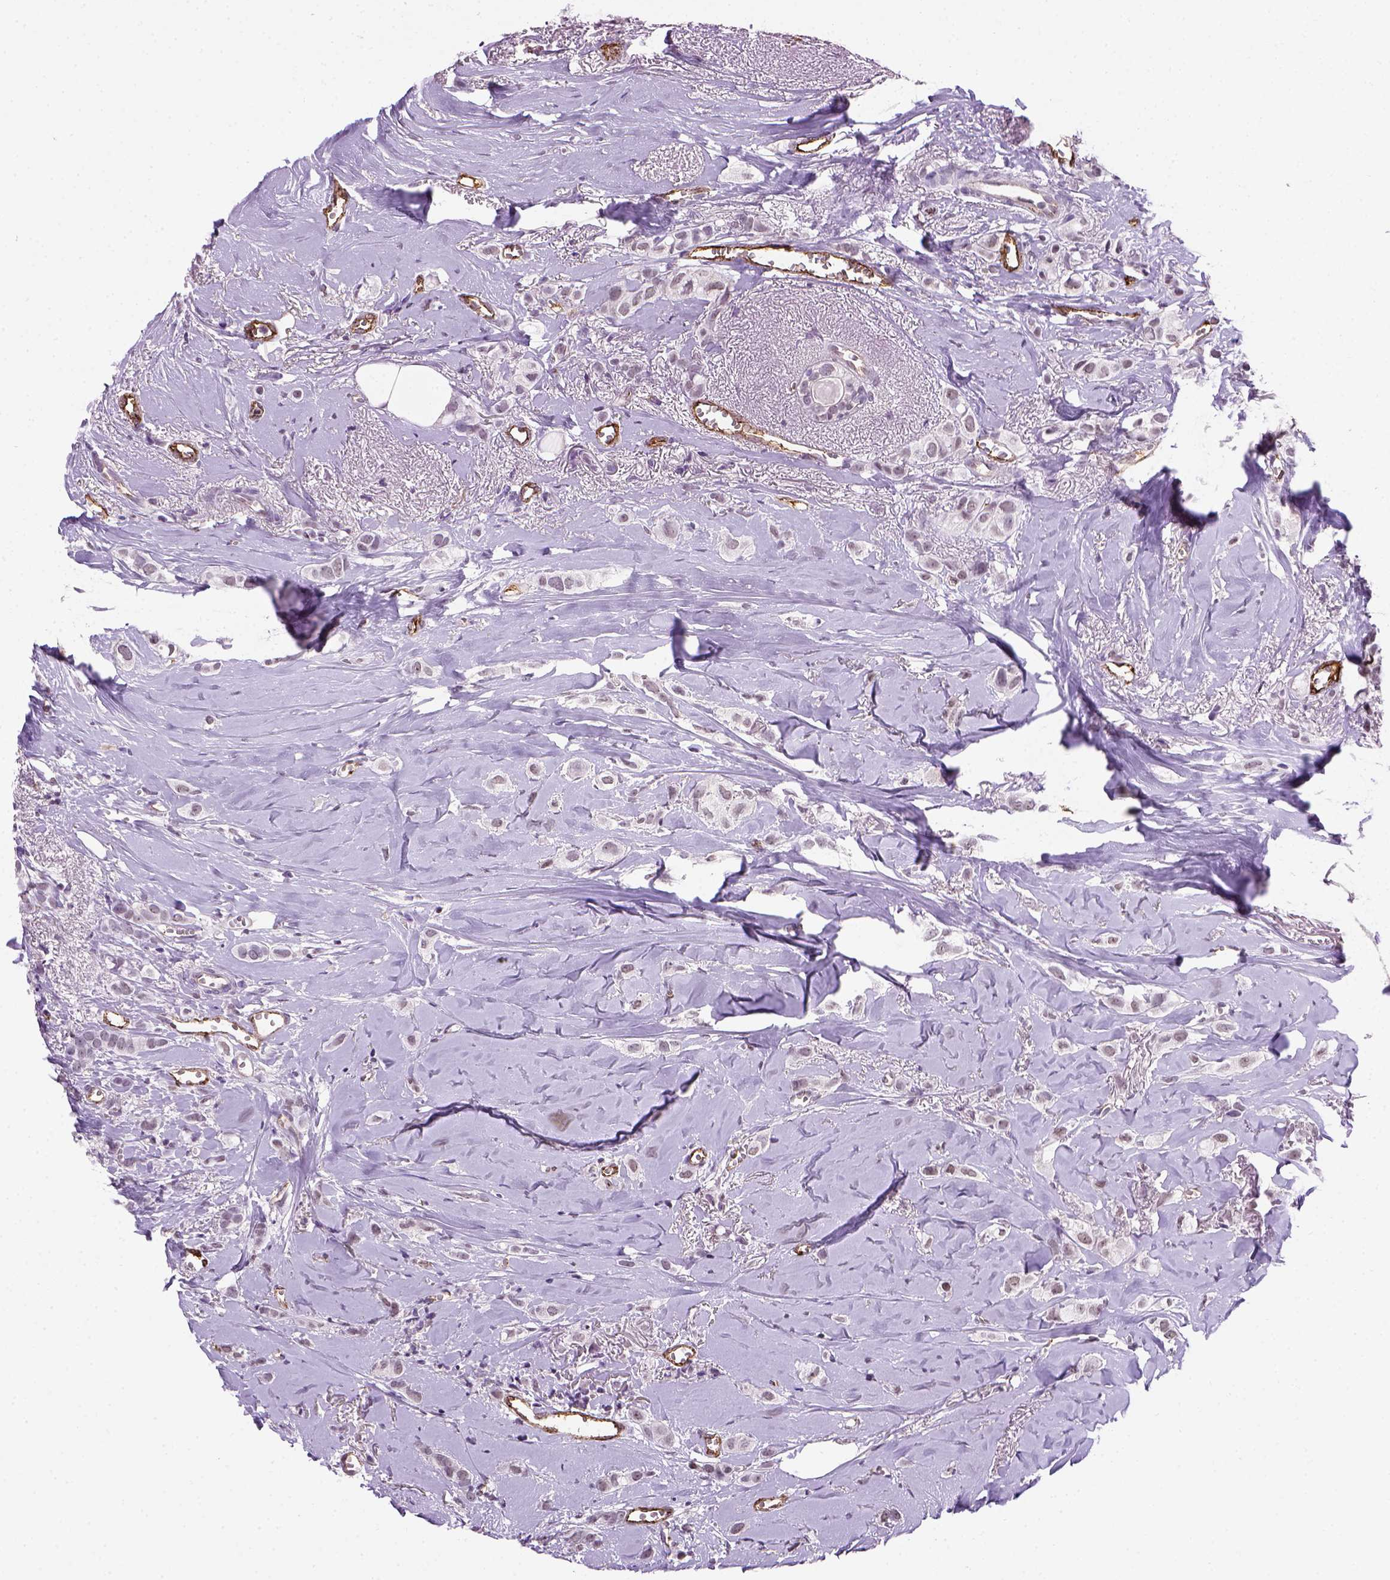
{"staining": {"intensity": "negative", "quantity": "none", "location": "none"}, "tissue": "breast cancer", "cell_type": "Tumor cells", "image_type": "cancer", "snomed": [{"axis": "morphology", "description": "Duct carcinoma"}, {"axis": "topography", "description": "Breast"}], "caption": "Immunohistochemistry micrograph of neoplastic tissue: human breast cancer (invasive ductal carcinoma) stained with DAB shows no significant protein staining in tumor cells.", "gene": "VWF", "patient": {"sex": "female", "age": 85}}